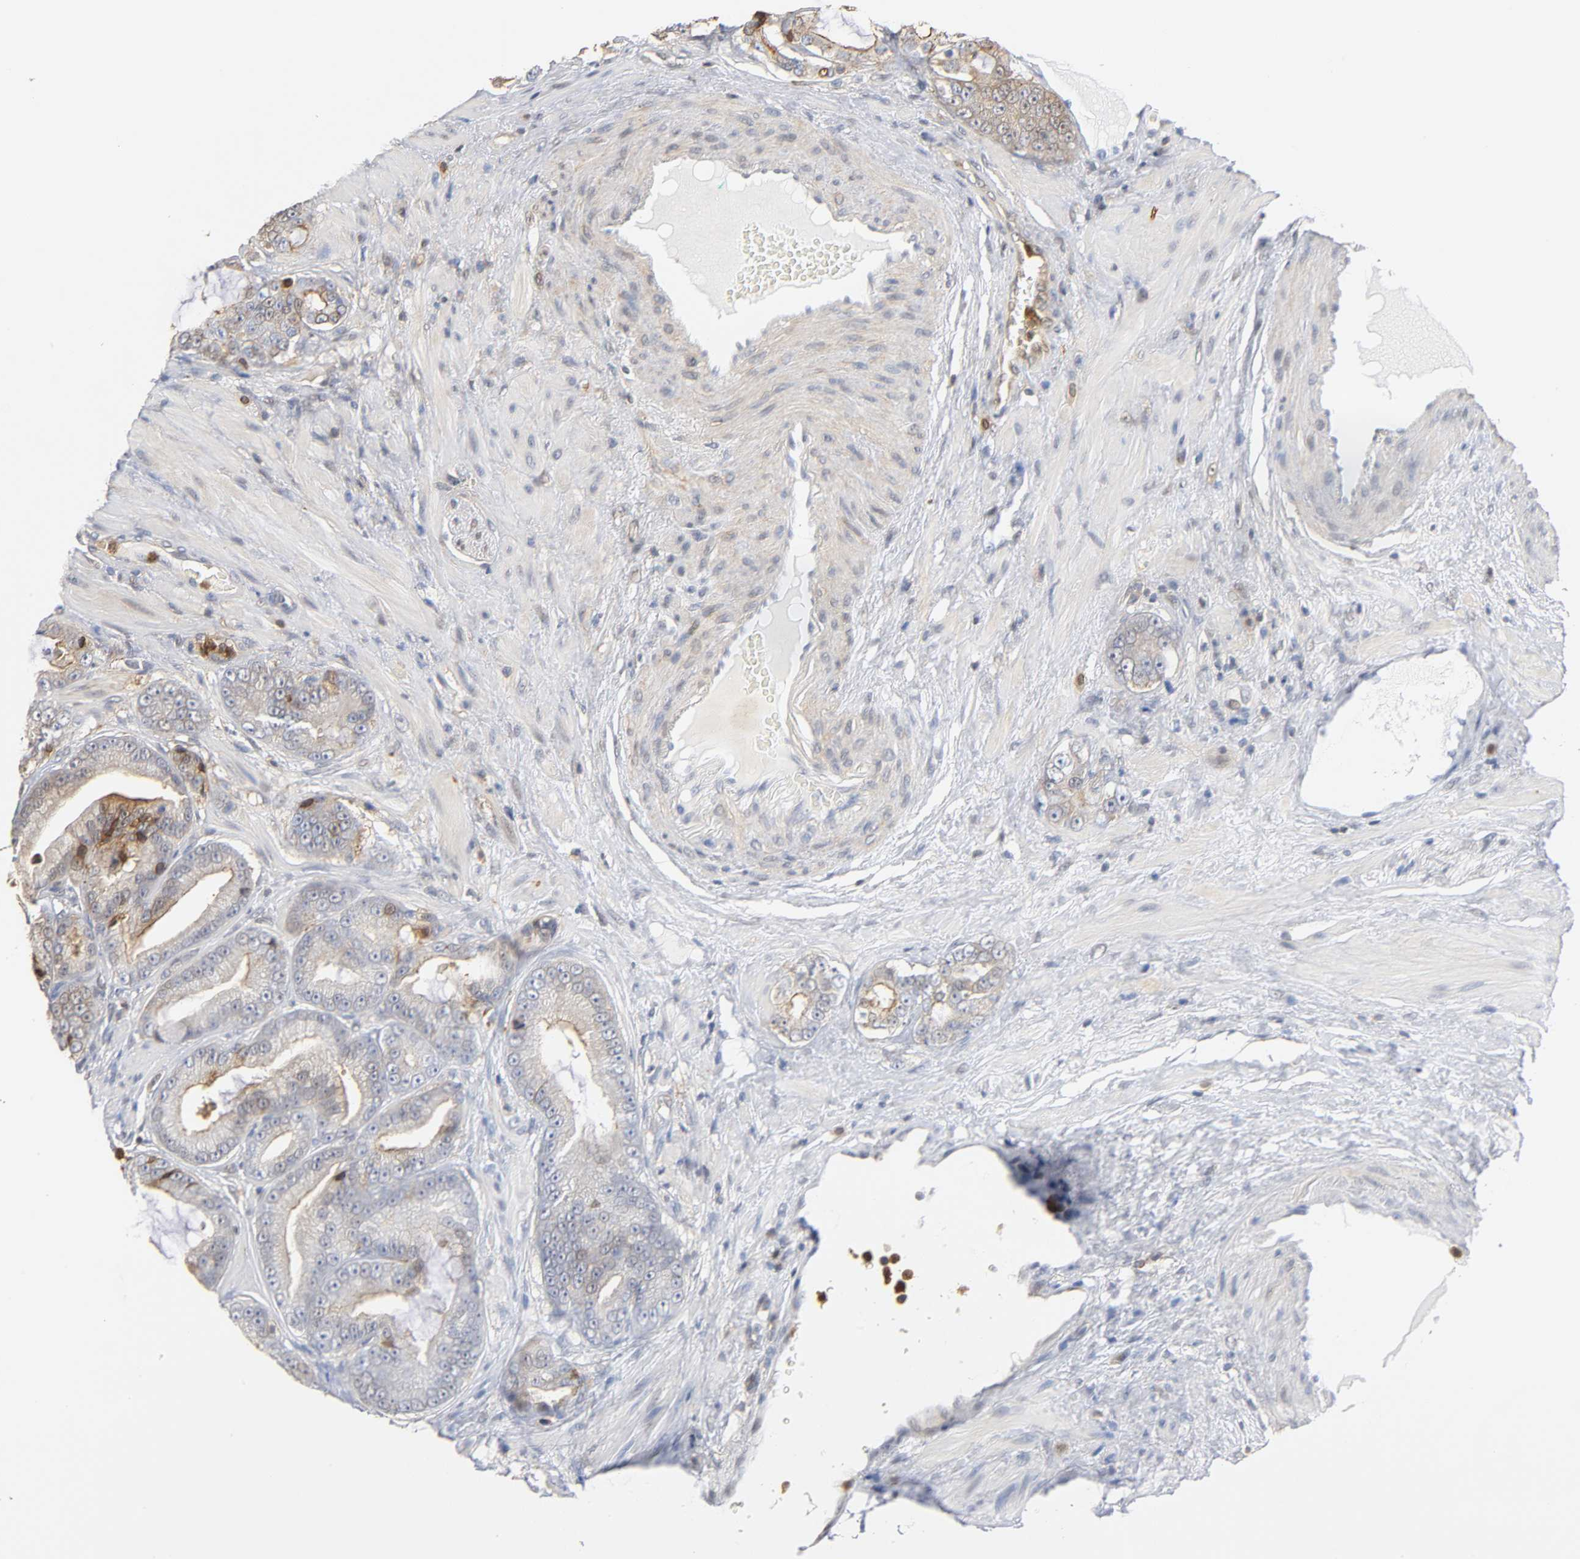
{"staining": {"intensity": "weak", "quantity": "25%-75%", "location": "cytoplasmic/membranous"}, "tissue": "prostate cancer", "cell_type": "Tumor cells", "image_type": "cancer", "snomed": [{"axis": "morphology", "description": "Adenocarcinoma, Low grade"}, {"axis": "topography", "description": "Prostate"}], "caption": "Approximately 25%-75% of tumor cells in human prostate cancer display weak cytoplasmic/membranous protein expression as visualized by brown immunohistochemical staining.", "gene": "ANXA11", "patient": {"sex": "male", "age": 58}}